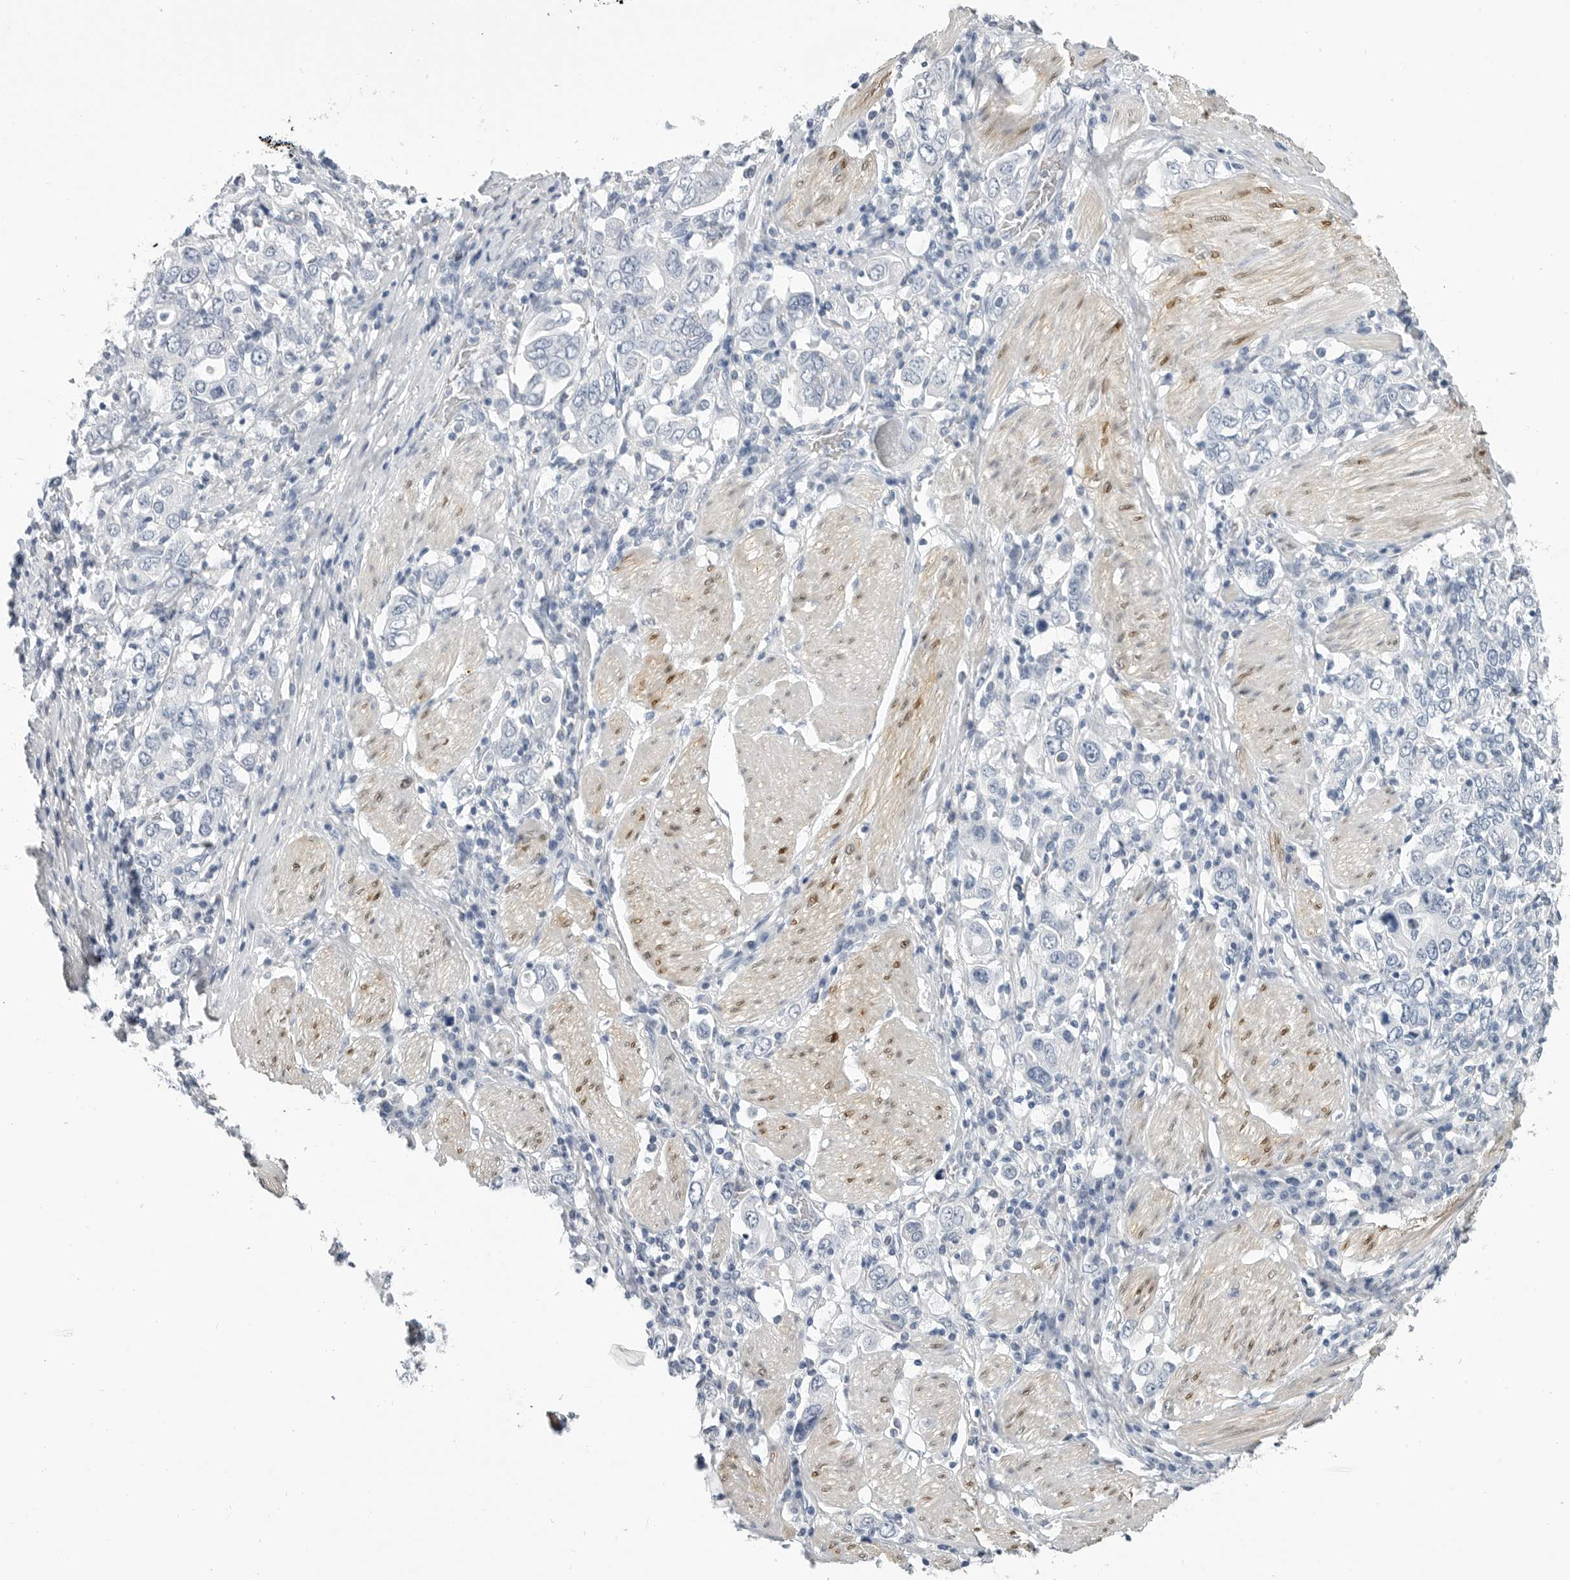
{"staining": {"intensity": "negative", "quantity": "none", "location": "none"}, "tissue": "stomach cancer", "cell_type": "Tumor cells", "image_type": "cancer", "snomed": [{"axis": "morphology", "description": "Adenocarcinoma, NOS"}, {"axis": "topography", "description": "Stomach, upper"}], "caption": "Image shows no protein staining in tumor cells of adenocarcinoma (stomach) tissue.", "gene": "PLN", "patient": {"sex": "male", "age": 62}}